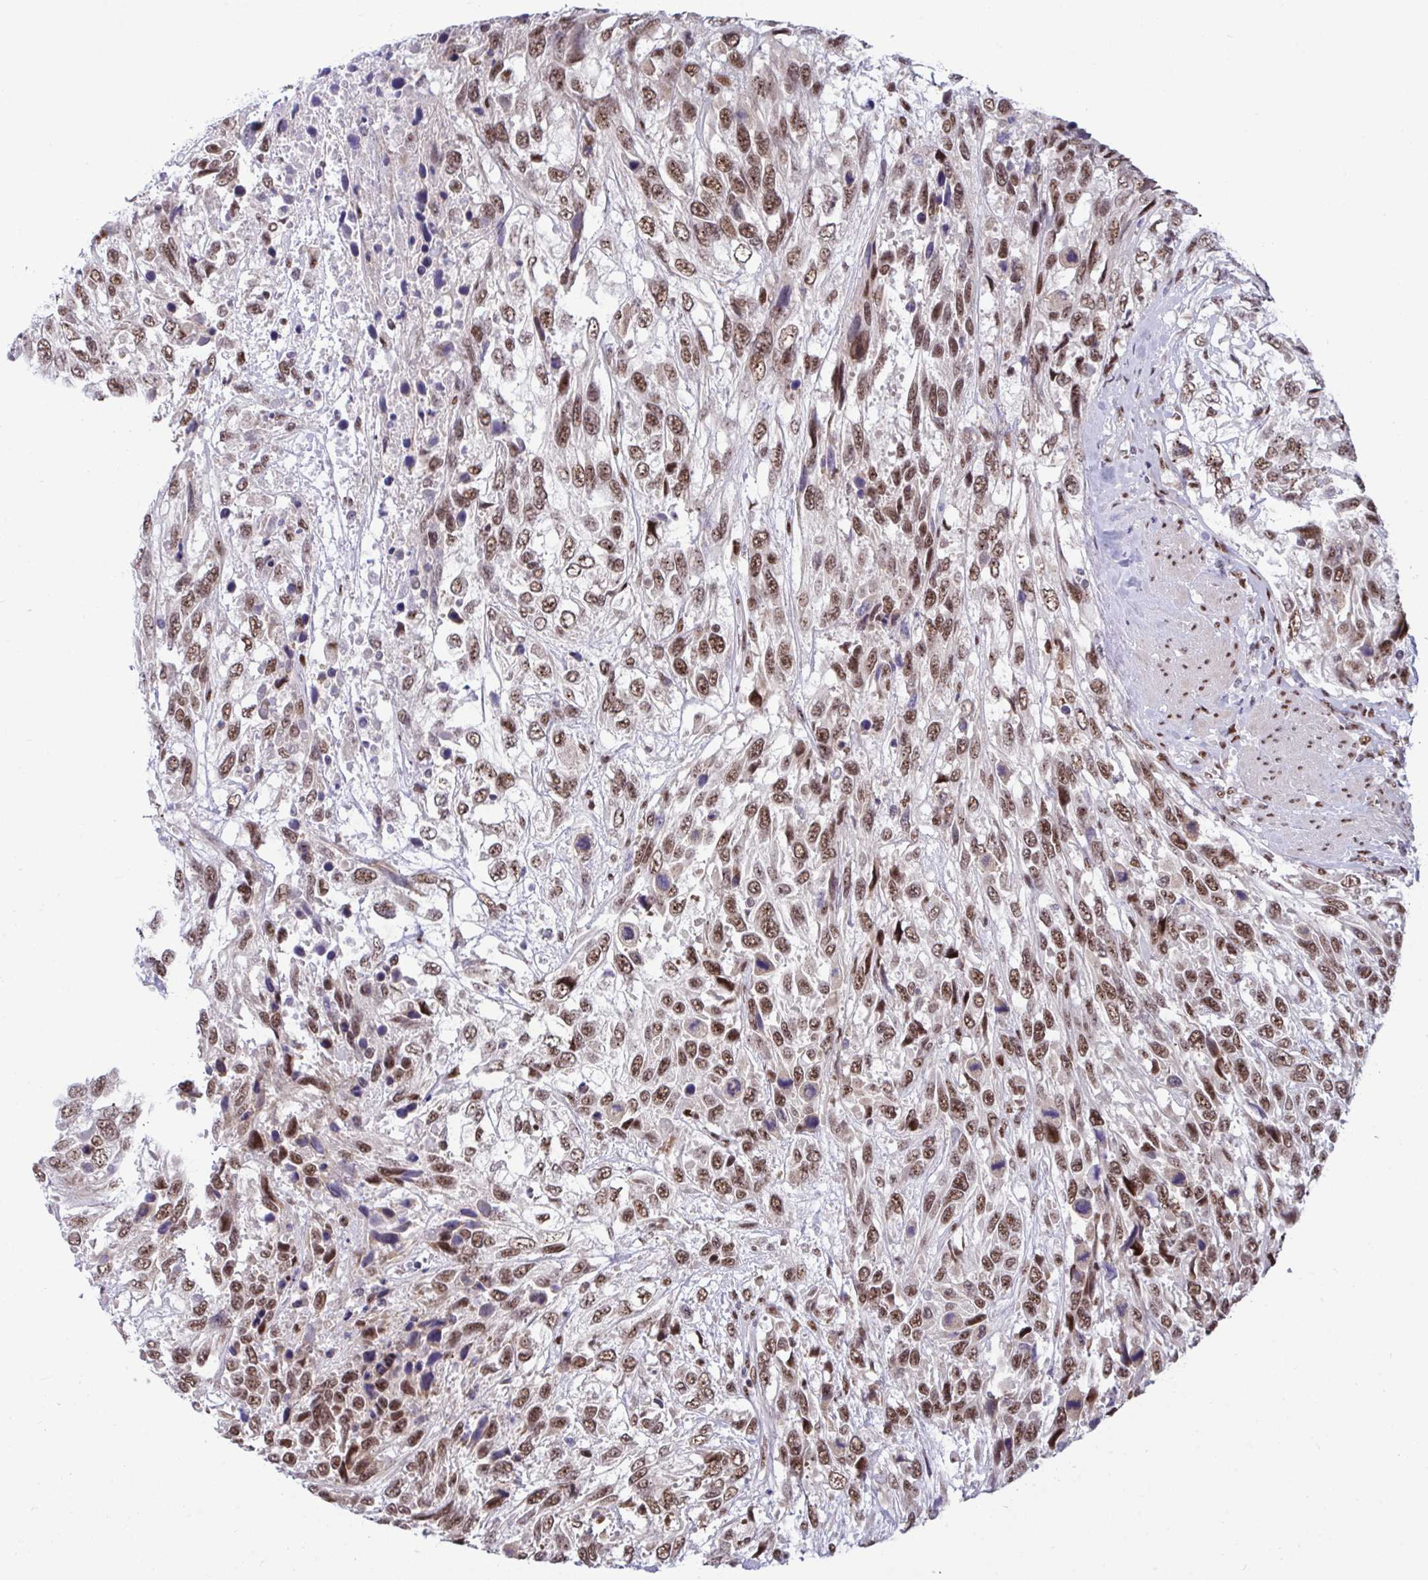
{"staining": {"intensity": "moderate", "quantity": ">75%", "location": "nuclear"}, "tissue": "urothelial cancer", "cell_type": "Tumor cells", "image_type": "cancer", "snomed": [{"axis": "morphology", "description": "Urothelial carcinoma, High grade"}, {"axis": "topography", "description": "Urinary bladder"}], "caption": "High-grade urothelial carcinoma stained with a brown dye shows moderate nuclear positive positivity in approximately >75% of tumor cells.", "gene": "WBP11", "patient": {"sex": "female", "age": 70}}